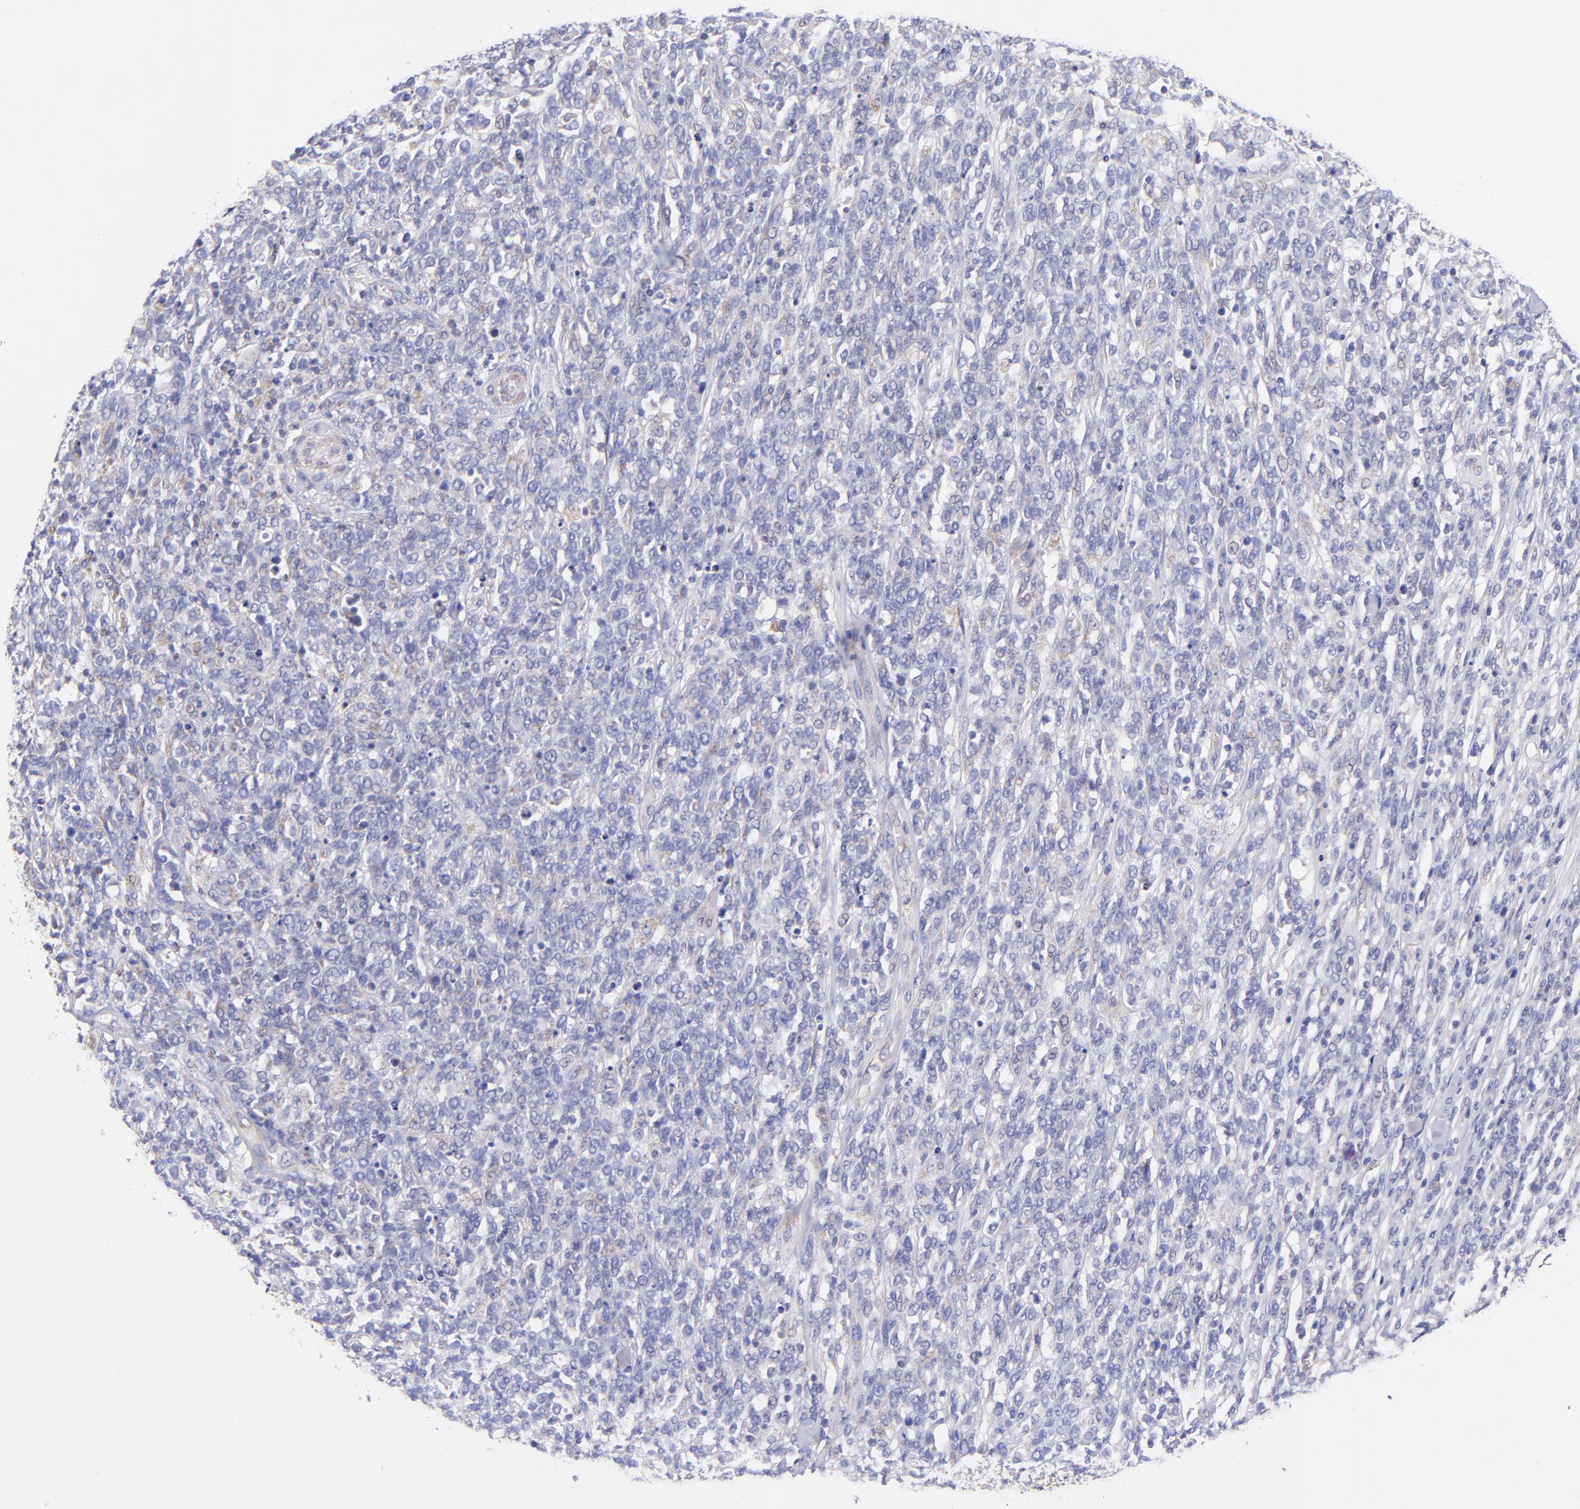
{"staining": {"intensity": "negative", "quantity": "none", "location": "none"}, "tissue": "lymphoma", "cell_type": "Tumor cells", "image_type": "cancer", "snomed": [{"axis": "morphology", "description": "Malignant lymphoma, non-Hodgkin's type, High grade"}, {"axis": "topography", "description": "Lymph node"}], "caption": "Malignant lymphoma, non-Hodgkin's type (high-grade) stained for a protein using immunohistochemistry displays no staining tumor cells.", "gene": "NDUFB7", "patient": {"sex": "female", "age": 73}}